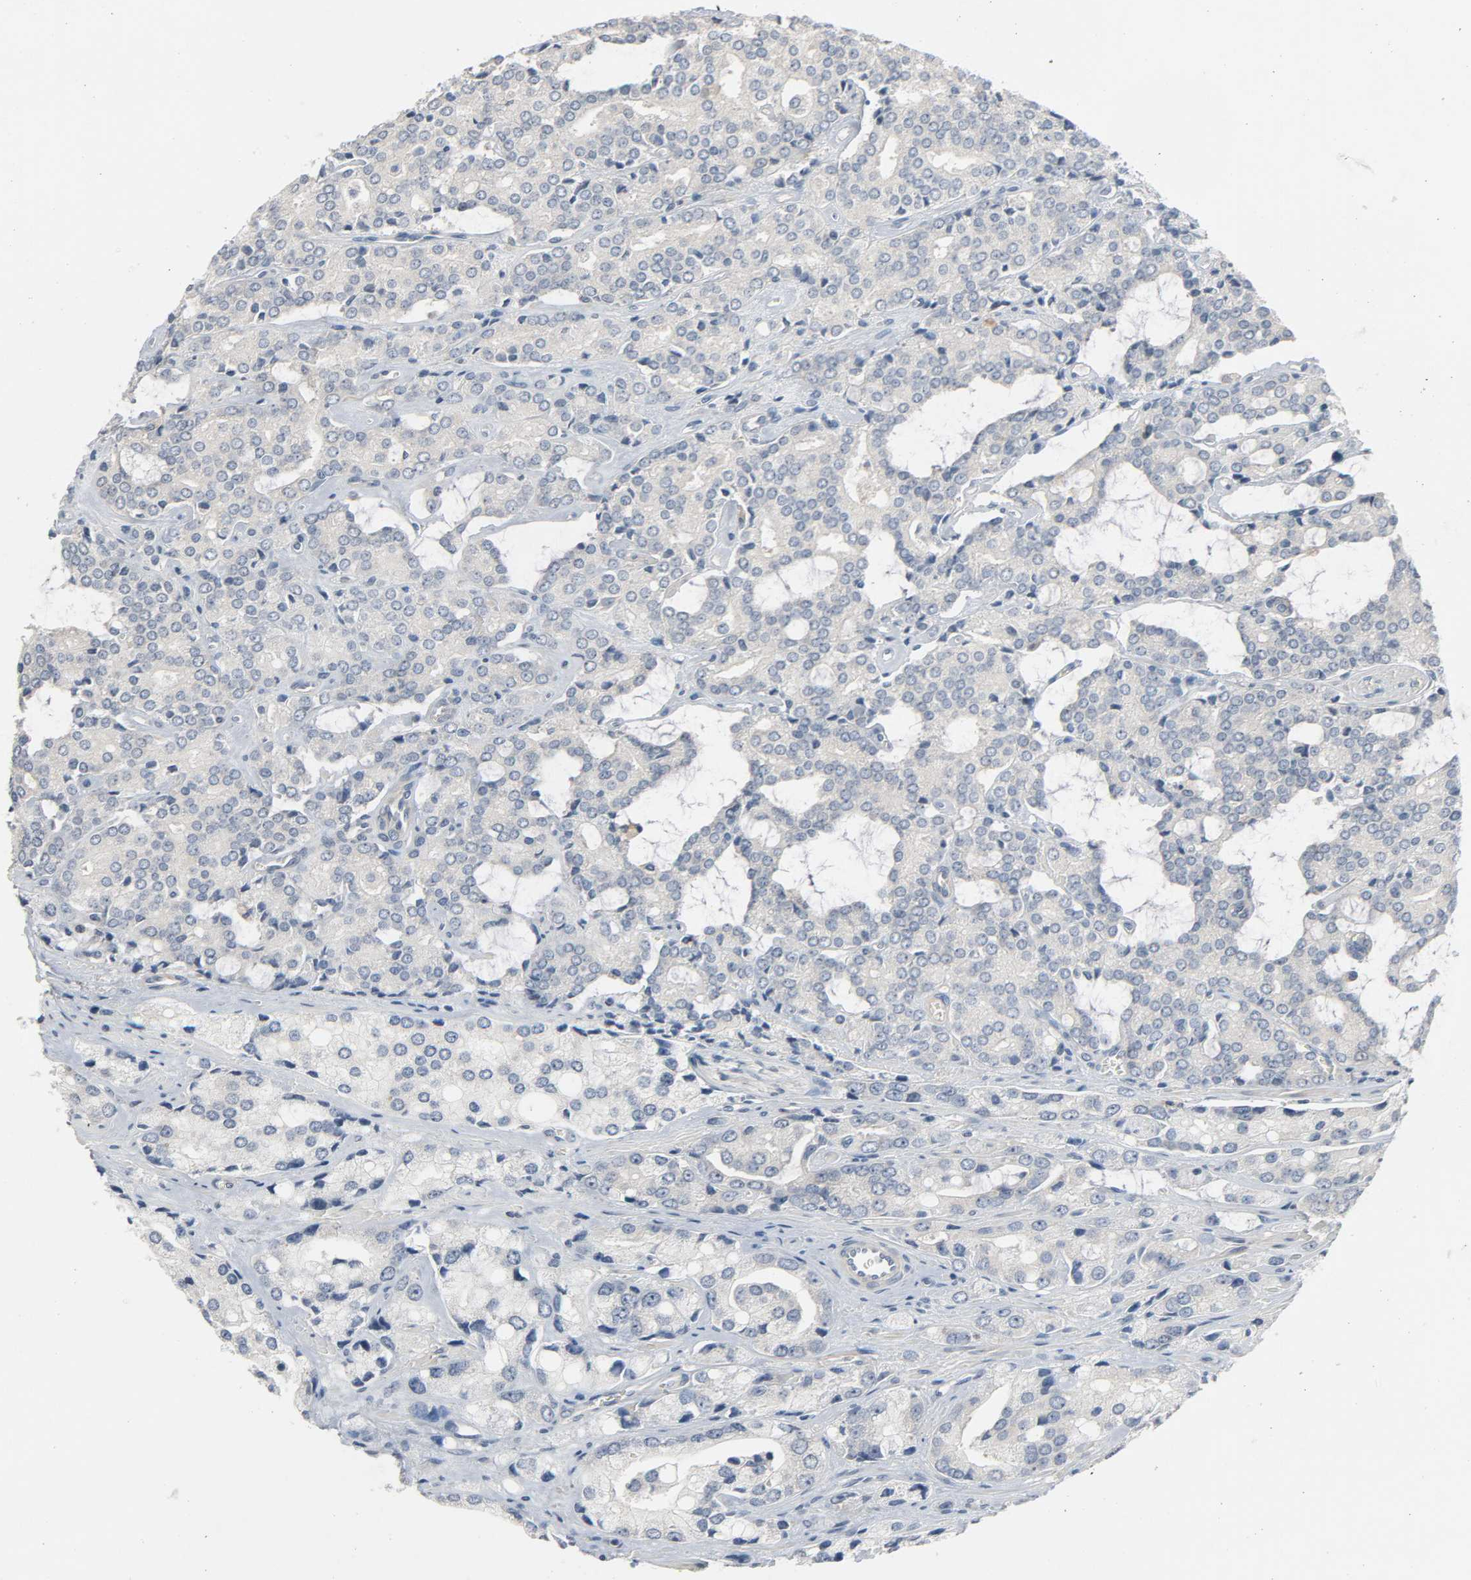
{"staining": {"intensity": "negative", "quantity": "none", "location": "none"}, "tissue": "prostate cancer", "cell_type": "Tumor cells", "image_type": "cancer", "snomed": [{"axis": "morphology", "description": "Adenocarcinoma, High grade"}, {"axis": "topography", "description": "Prostate"}], "caption": "This is an immunohistochemistry image of human prostate cancer (high-grade adenocarcinoma). There is no positivity in tumor cells.", "gene": "CD4", "patient": {"sex": "male", "age": 67}}